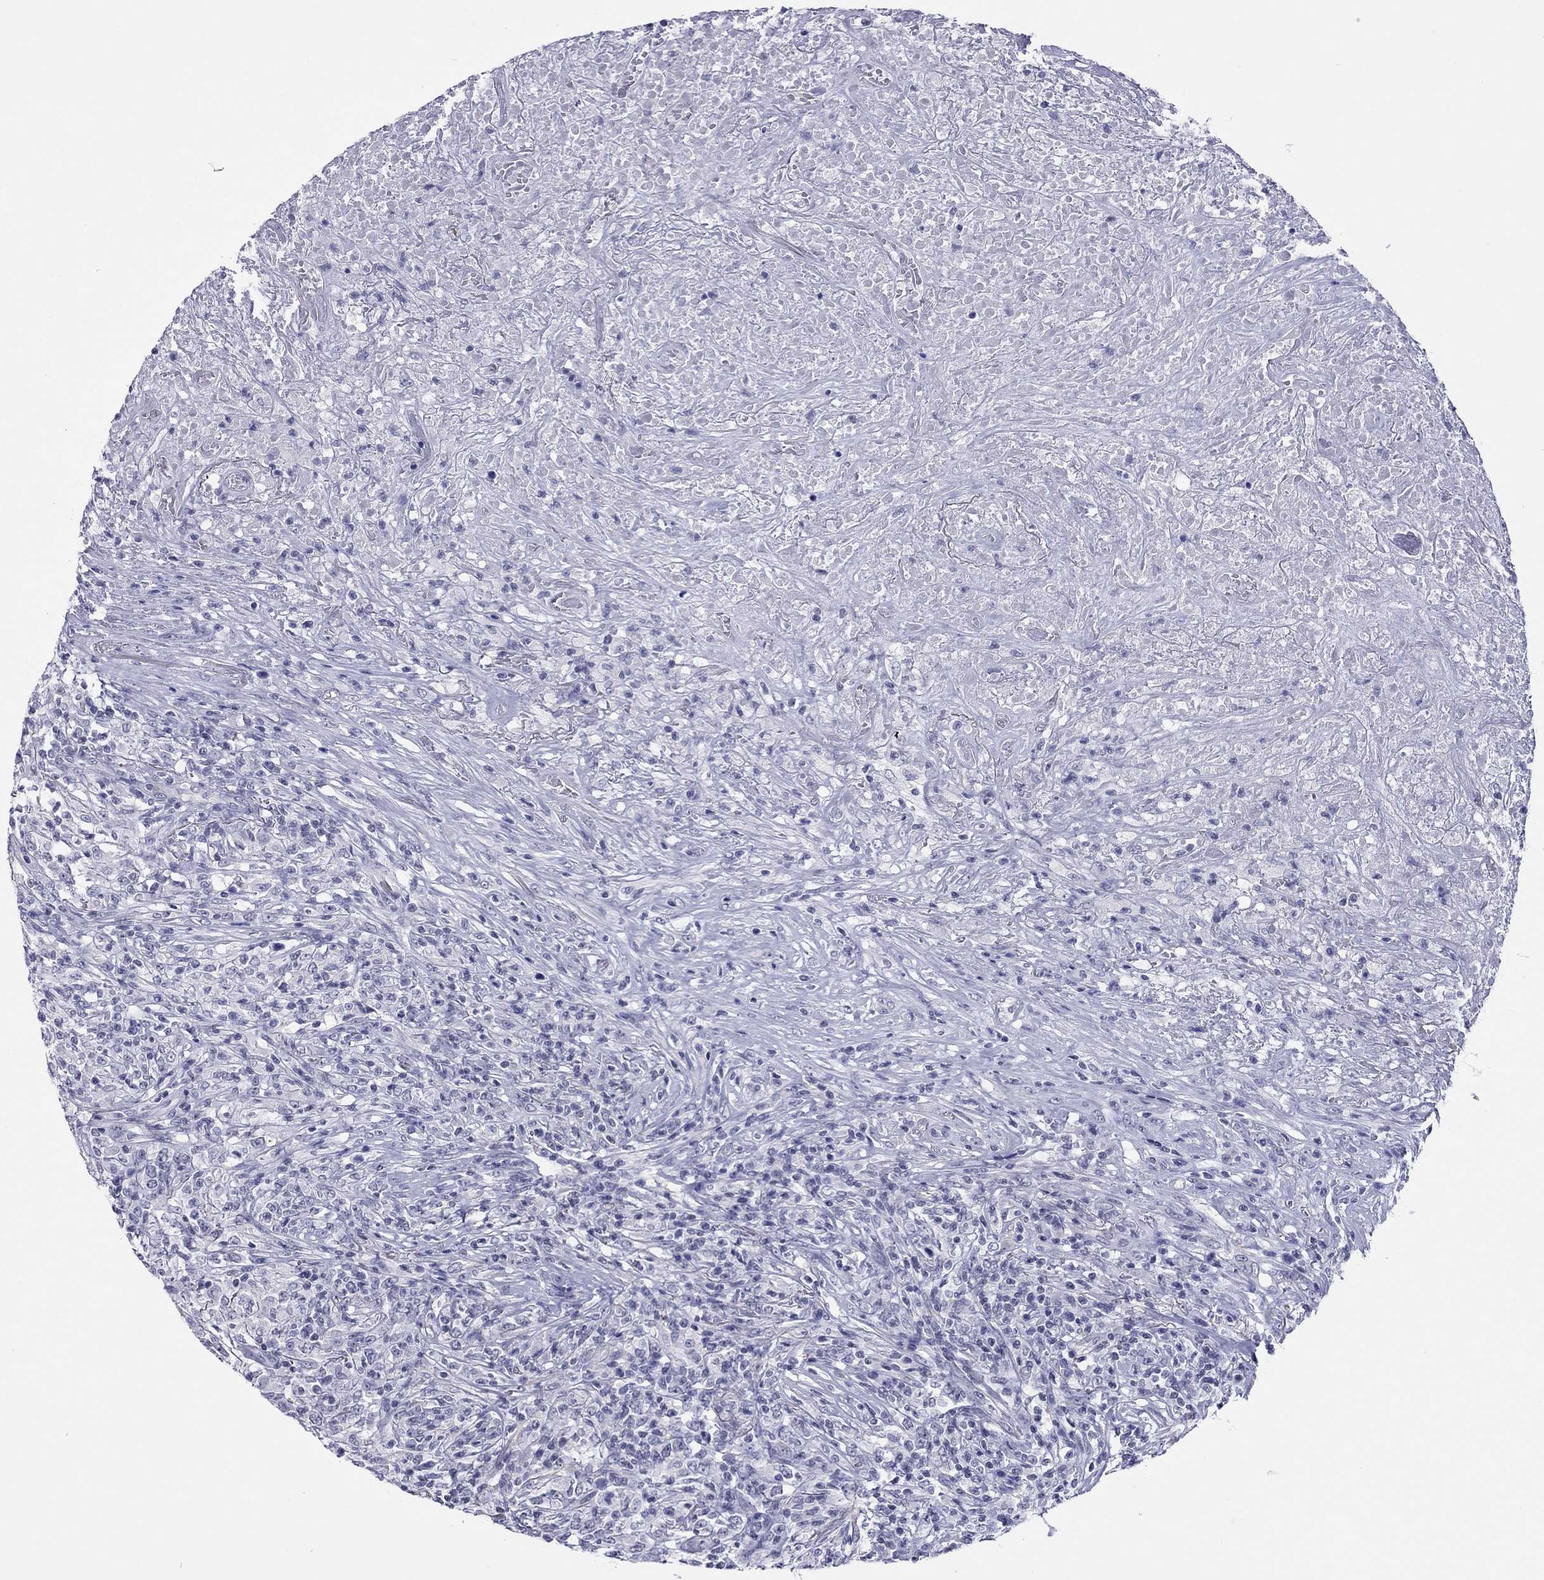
{"staining": {"intensity": "negative", "quantity": "none", "location": "none"}, "tissue": "lymphoma", "cell_type": "Tumor cells", "image_type": "cancer", "snomed": [{"axis": "morphology", "description": "Malignant lymphoma, non-Hodgkin's type, High grade"}, {"axis": "topography", "description": "Lung"}], "caption": "The micrograph demonstrates no significant positivity in tumor cells of lymphoma.", "gene": "MYMX", "patient": {"sex": "male", "age": 79}}